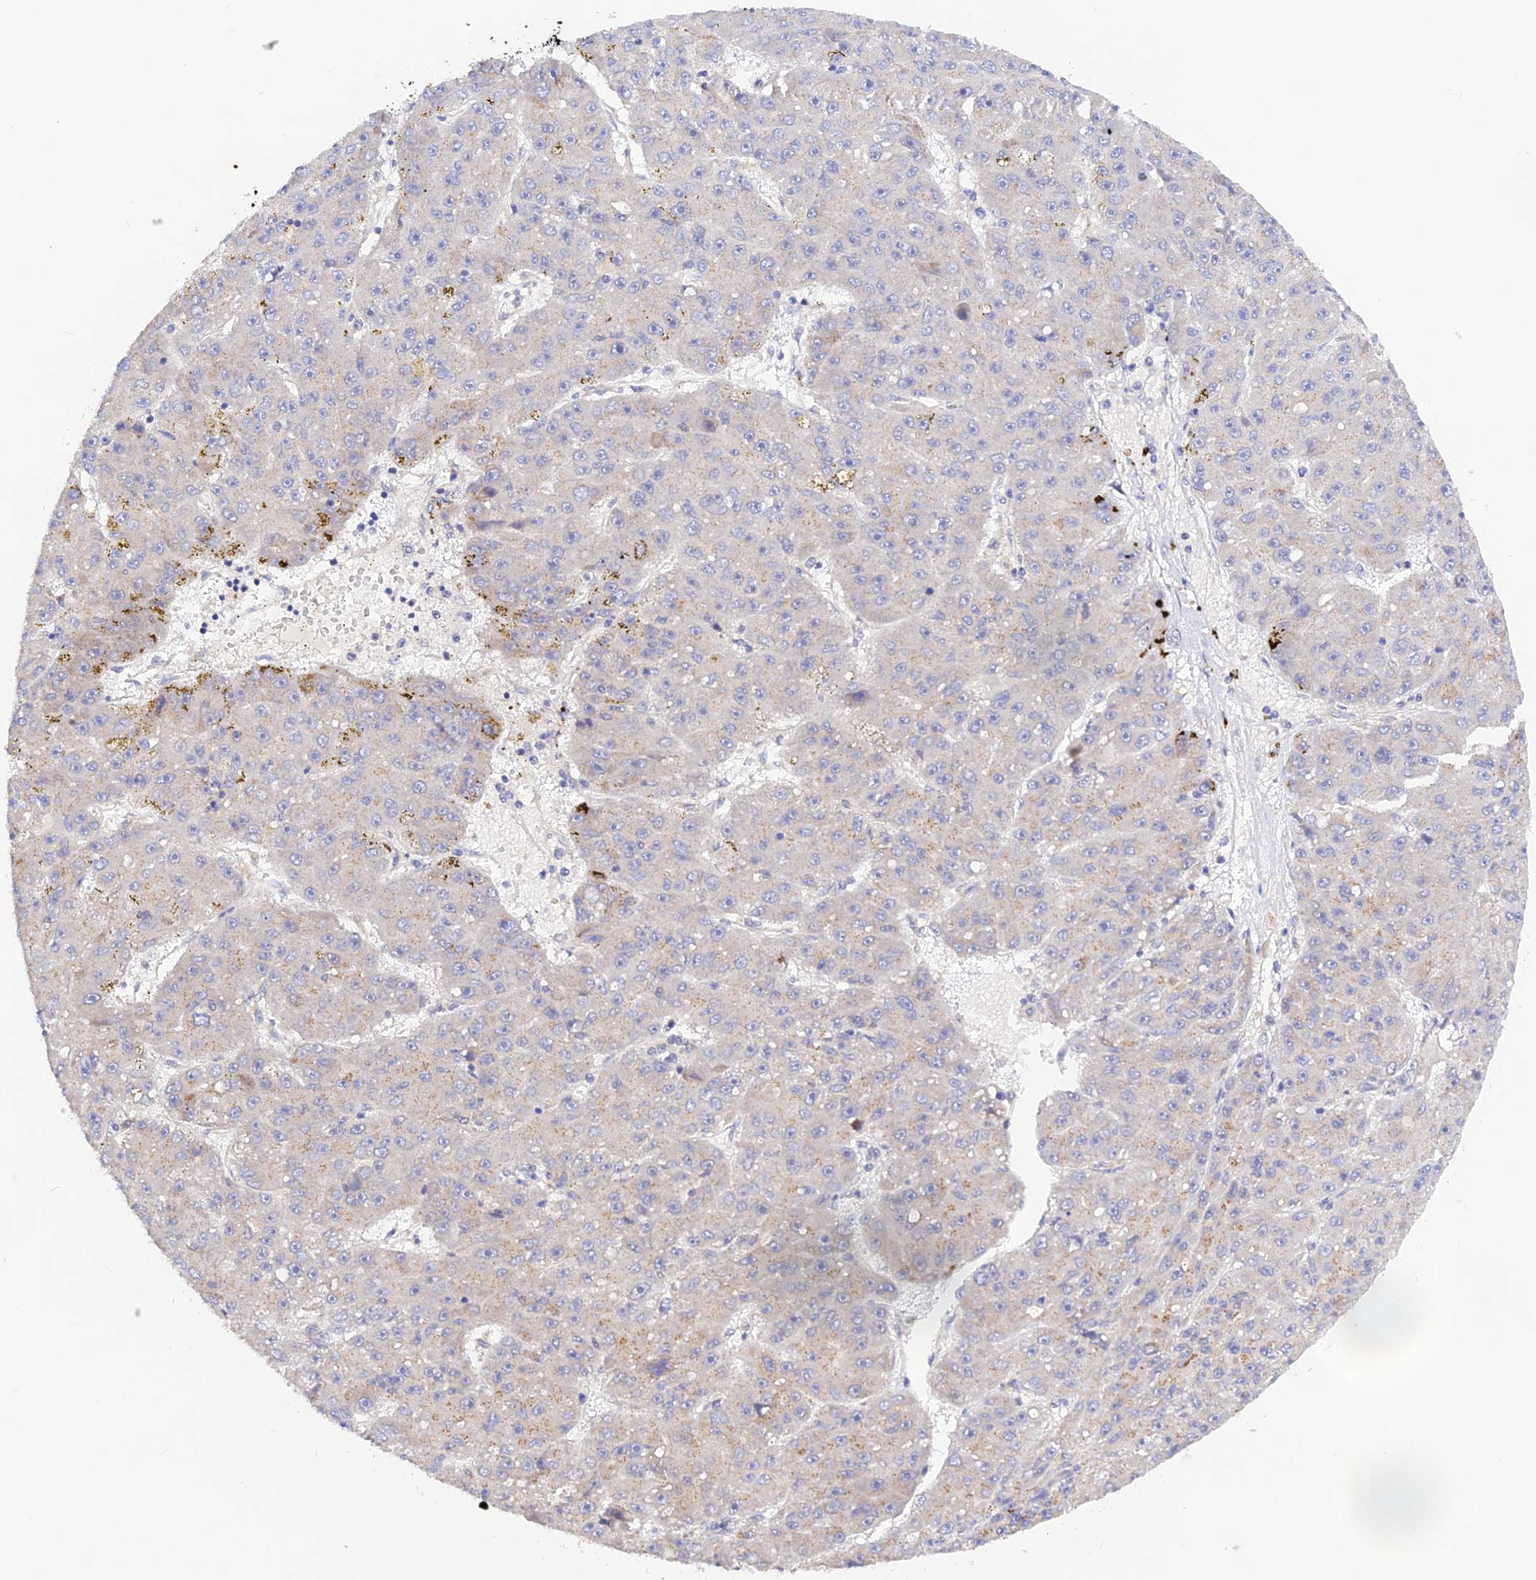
{"staining": {"intensity": "weak", "quantity": "<25%", "location": "cytoplasmic/membranous"}, "tissue": "liver cancer", "cell_type": "Tumor cells", "image_type": "cancer", "snomed": [{"axis": "morphology", "description": "Carcinoma, Hepatocellular, NOS"}, {"axis": "topography", "description": "Liver"}], "caption": "Immunohistochemical staining of liver cancer (hepatocellular carcinoma) demonstrates no significant expression in tumor cells.", "gene": "SNX17", "patient": {"sex": "male", "age": 67}}